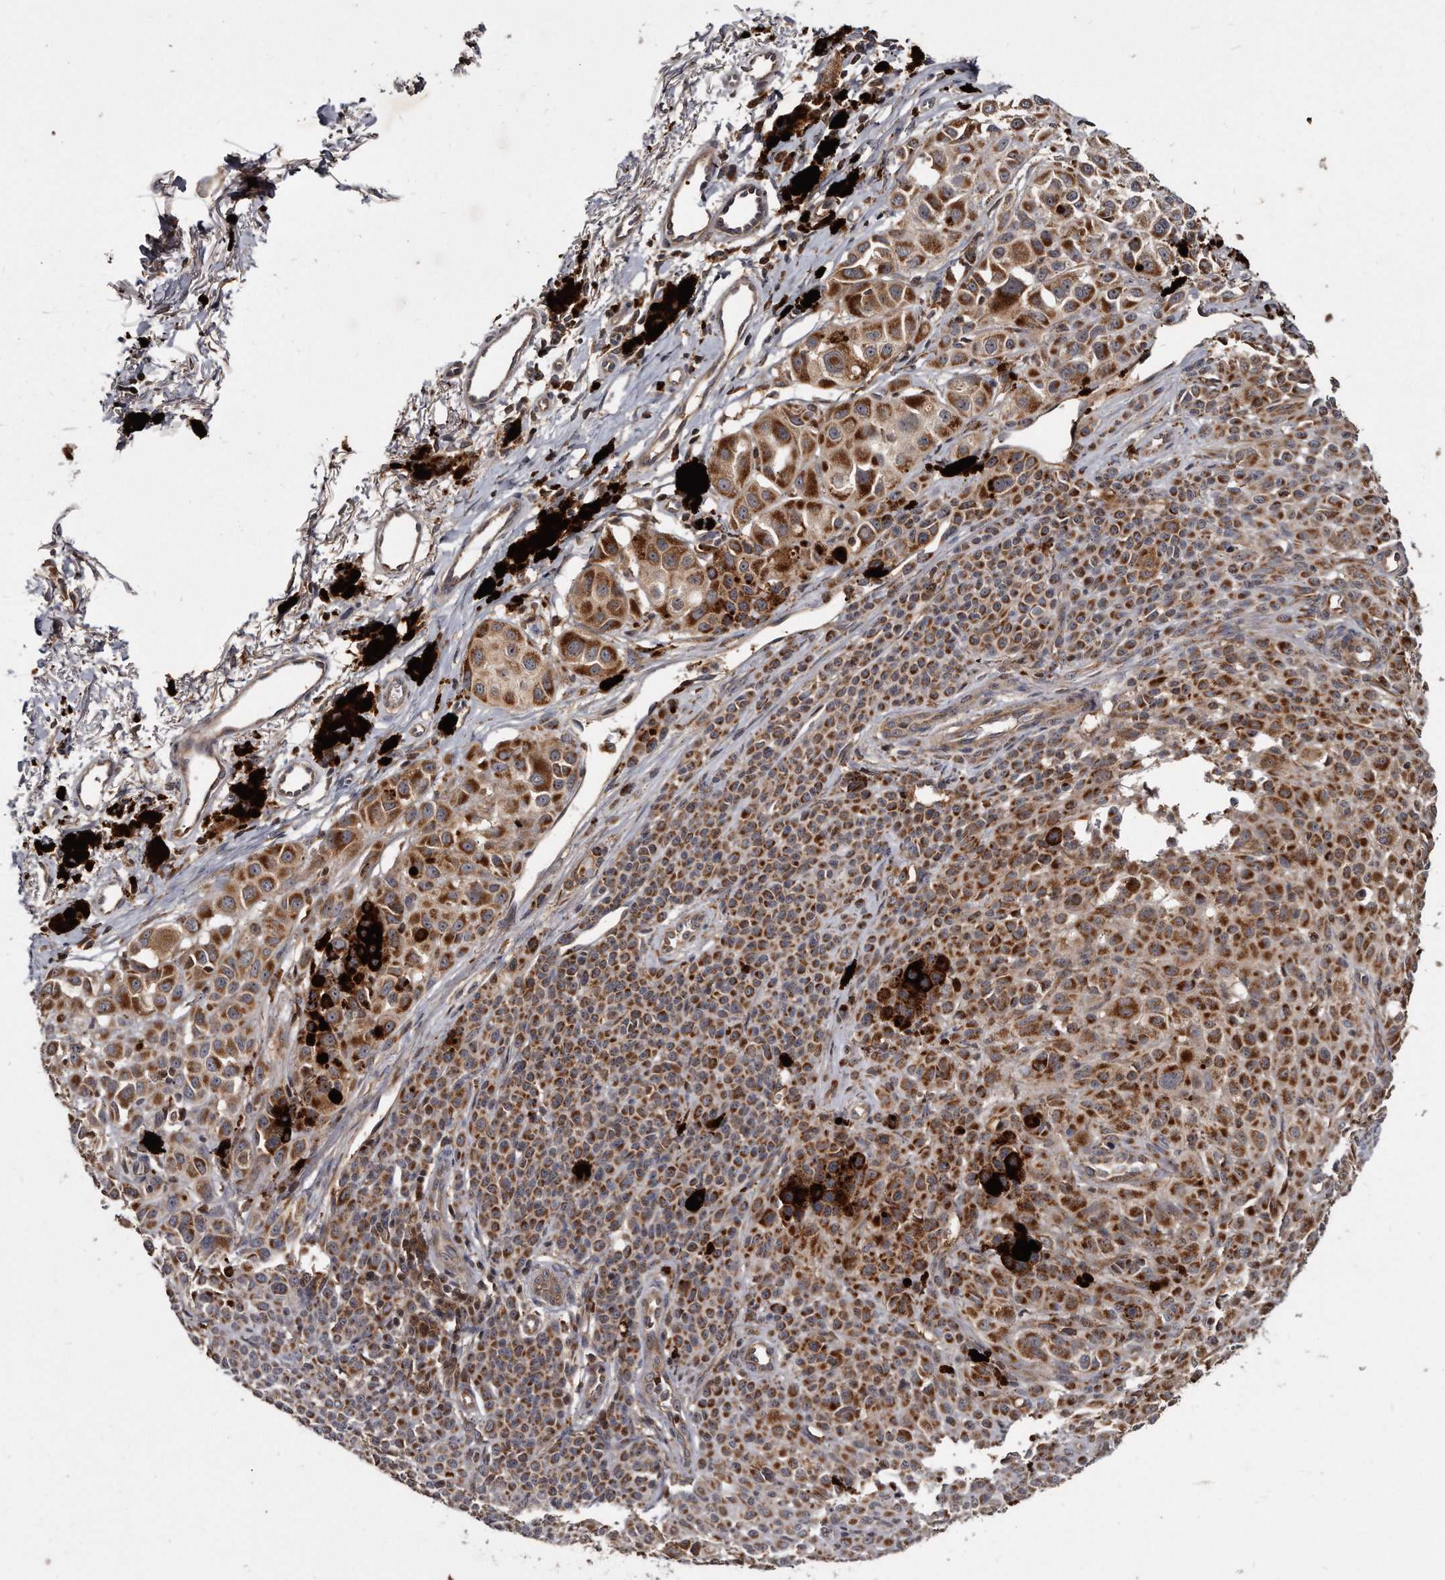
{"staining": {"intensity": "moderate", "quantity": ">75%", "location": "cytoplasmic/membranous"}, "tissue": "melanoma", "cell_type": "Tumor cells", "image_type": "cancer", "snomed": [{"axis": "morphology", "description": "Malignant melanoma, NOS"}, {"axis": "topography", "description": "Skin of leg"}], "caption": "DAB immunohistochemical staining of human malignant melanoma displays moderate cytoplasmic/membranous protein expression in about >75% of tumor cells. The staining was performed using DAB (3,3'-diaminobenzidine), with brown indicating positive protein expression. Nuclei are stained blue with hematoxylin.", "gene": "FAM136A", "patient": {"sex": "female", "age": 72}}